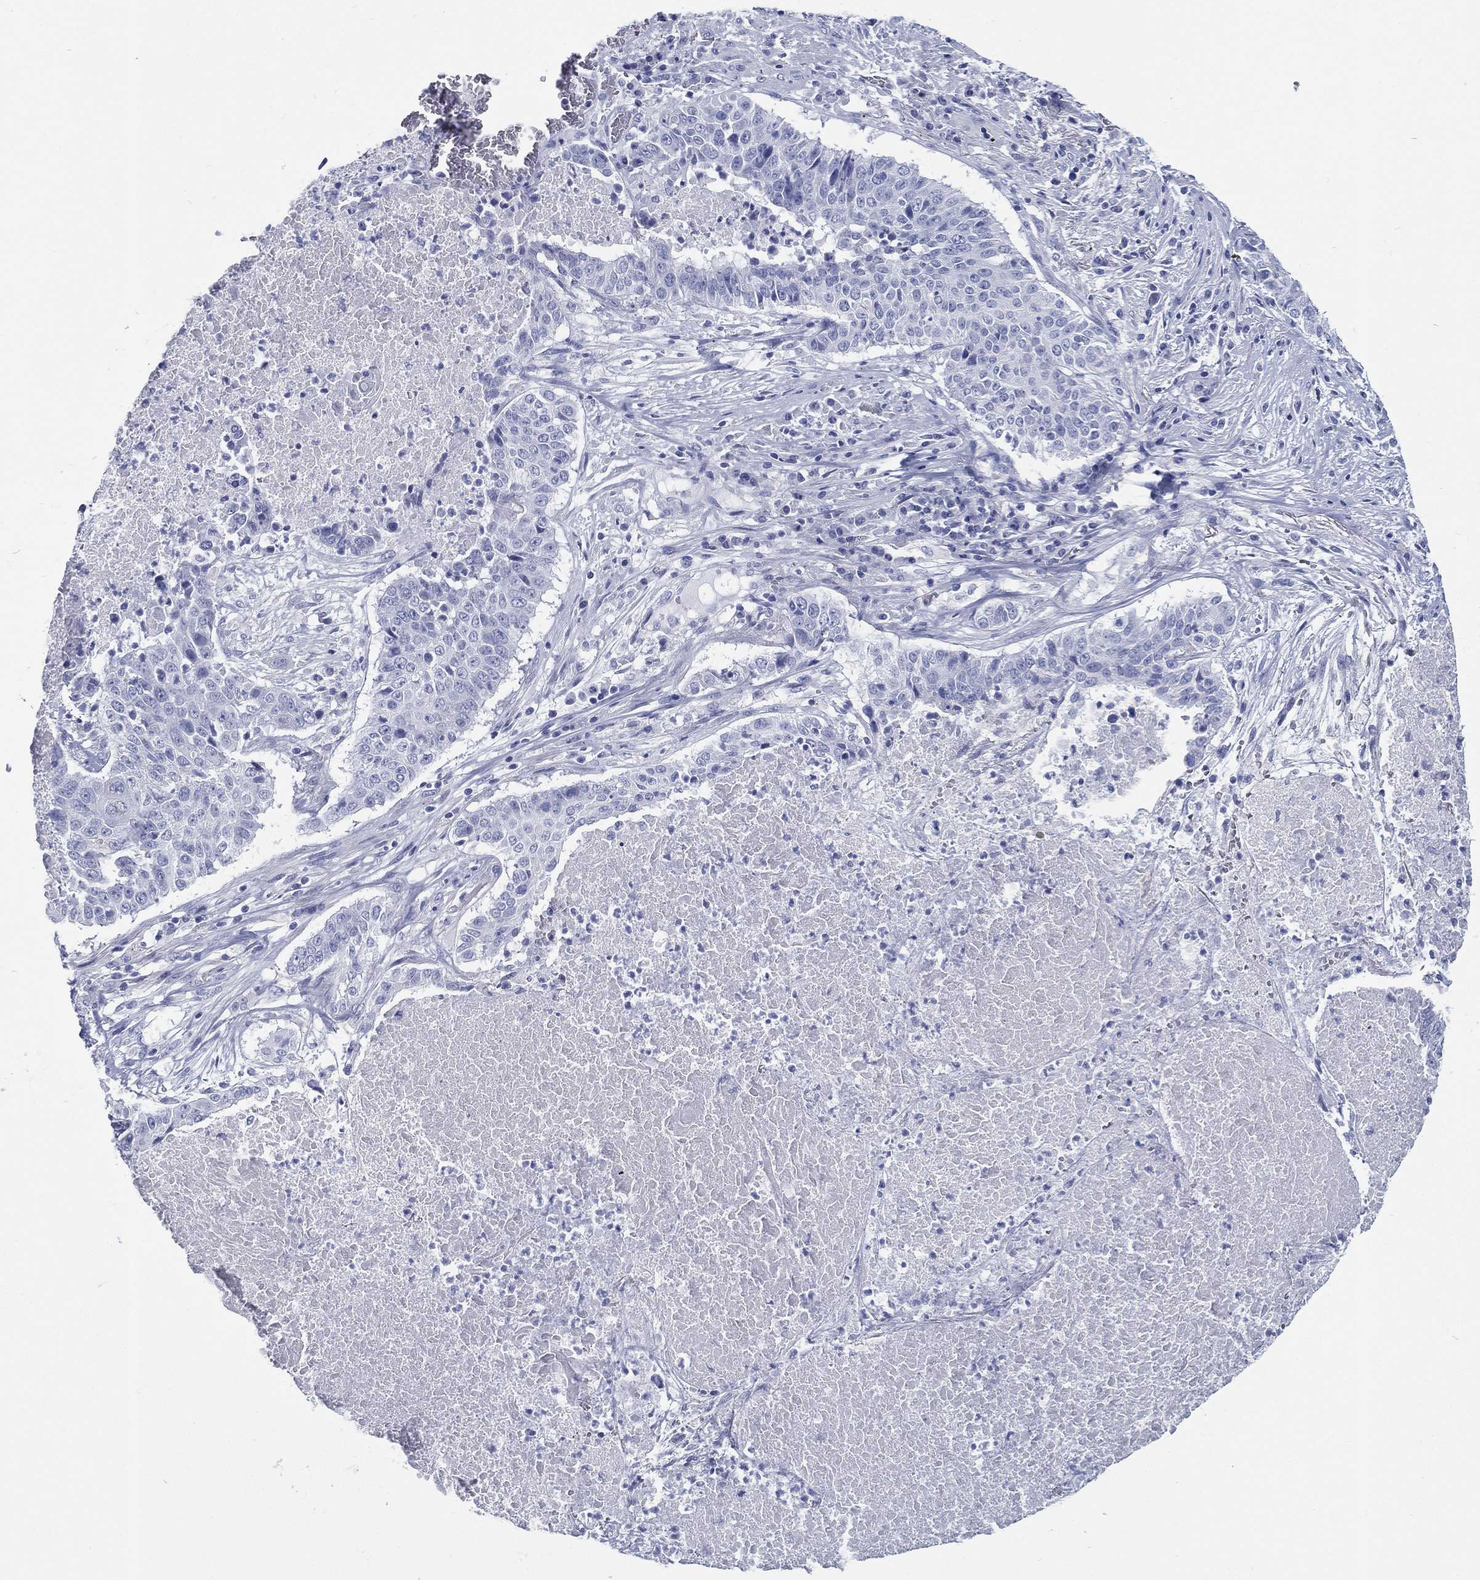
{"staining": {"intensity": "negative", "quantity": "none", "location": "none"}, "tissue": "lung cancer", "cell_type": "Tumor cells", "image_type": "cancer", "snomed": [{"axis": "morphology", "description": "Squamous cell carcinoma, NOS"}, {"axis": "topography", "description": "Lung"}], "caption": "Squamous cell carcinoma (lung) was stained to show a protein in brown. There is no significant positivity in tumor cells. (DAB (3,3'-diaminobenzidine) IHC with hematoxylin counter stain).", "gene": "RSPH4A", "patient": {"sex": "male", "age": 64}}